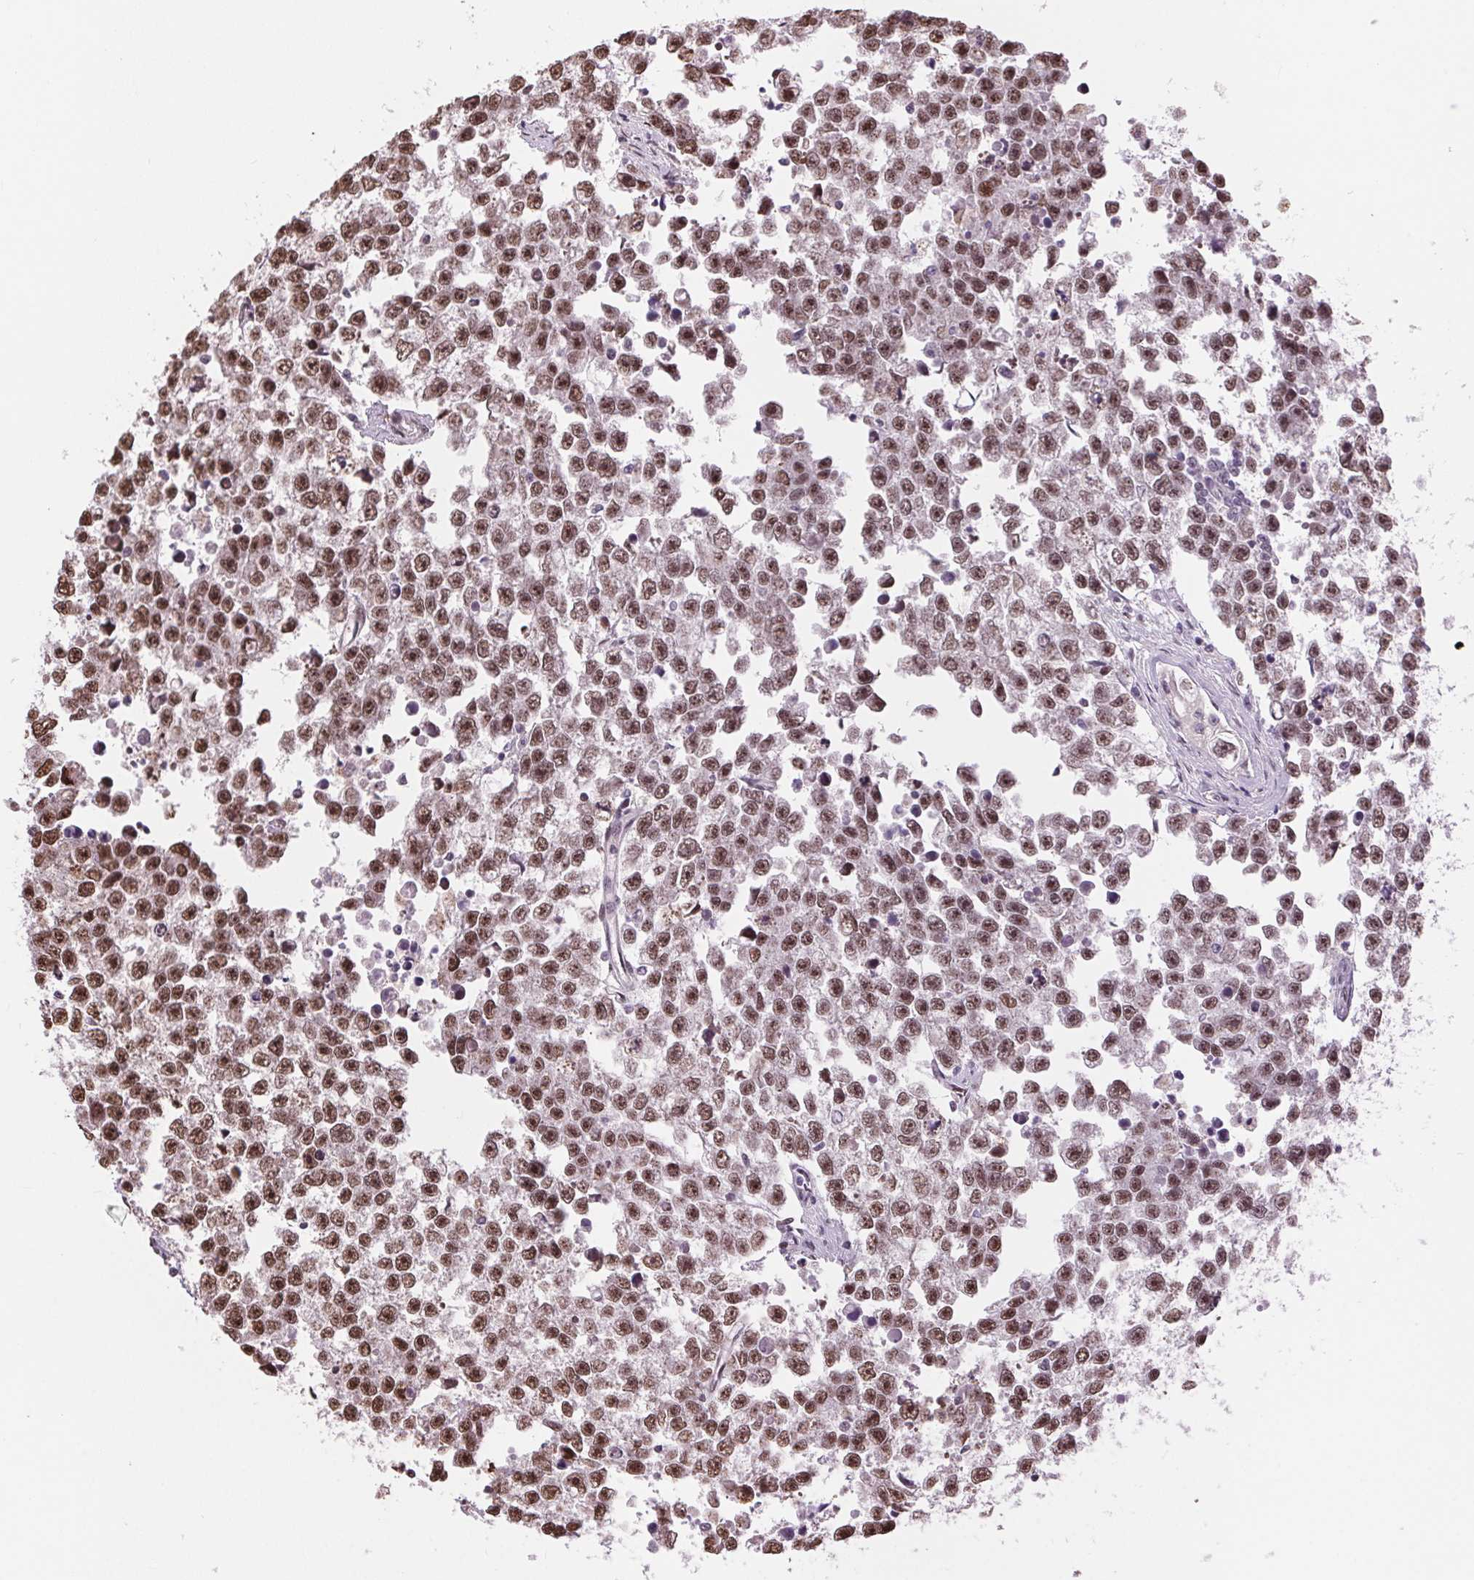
{"staining": {"intensity": "moderate", "quantity": ">75%", "location": "nuclear"}, "tissue": "testis cancer", "cell_type": "Tumor cells", "image_type": "cancer", "snomed": [{"axis": "morphology", "description": "Seminoma, NOS"}, {"axis": "topography", "description": "Testis"}], "caption": "DAB immunohistochemical staining of human testis cancer (seminoma) displays moderate nuclear protein staining in approximately >75% of tumor cells.", "gene": "RAD23A", "patient": {"sex": "male", "age": 26}}